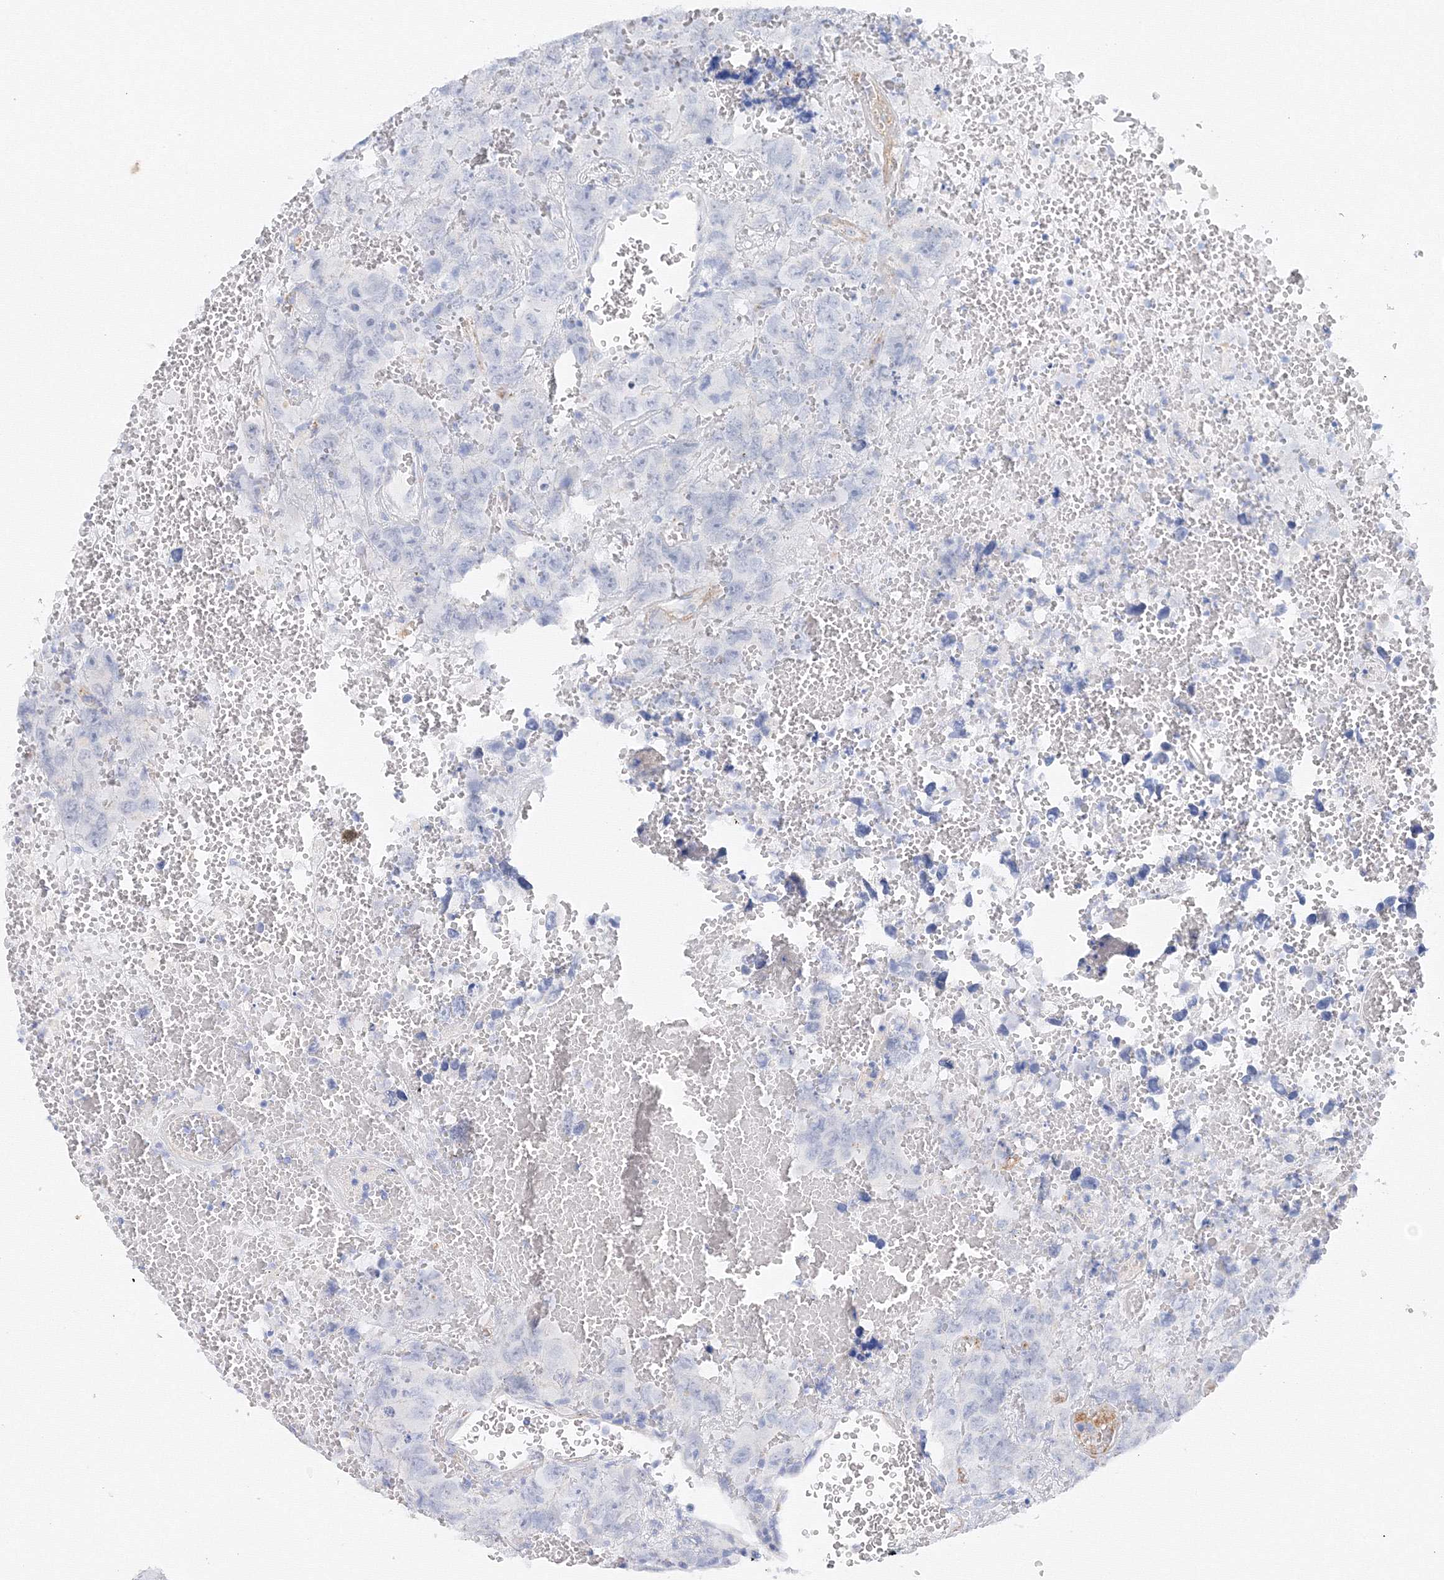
{"staining": {"intensity": "negative", "quantity": "none", "location": "none"}, "tissue": "testis cancer", "cell_type": "Tumor cells", "image_type": "cancer", "snomed": [{"axis": "morphology", "description": "Carcinoma, Embryonal, NOS"}, {"axis": "topography", "description": "Testis"}], "caption": "This is a histopathology image of IHC staining of testis cancer (embryonal carcinoma), which shows no expression in tumor cells.", "gene": "TAMM41", "patient": {"sex": "male", "age": 45}}